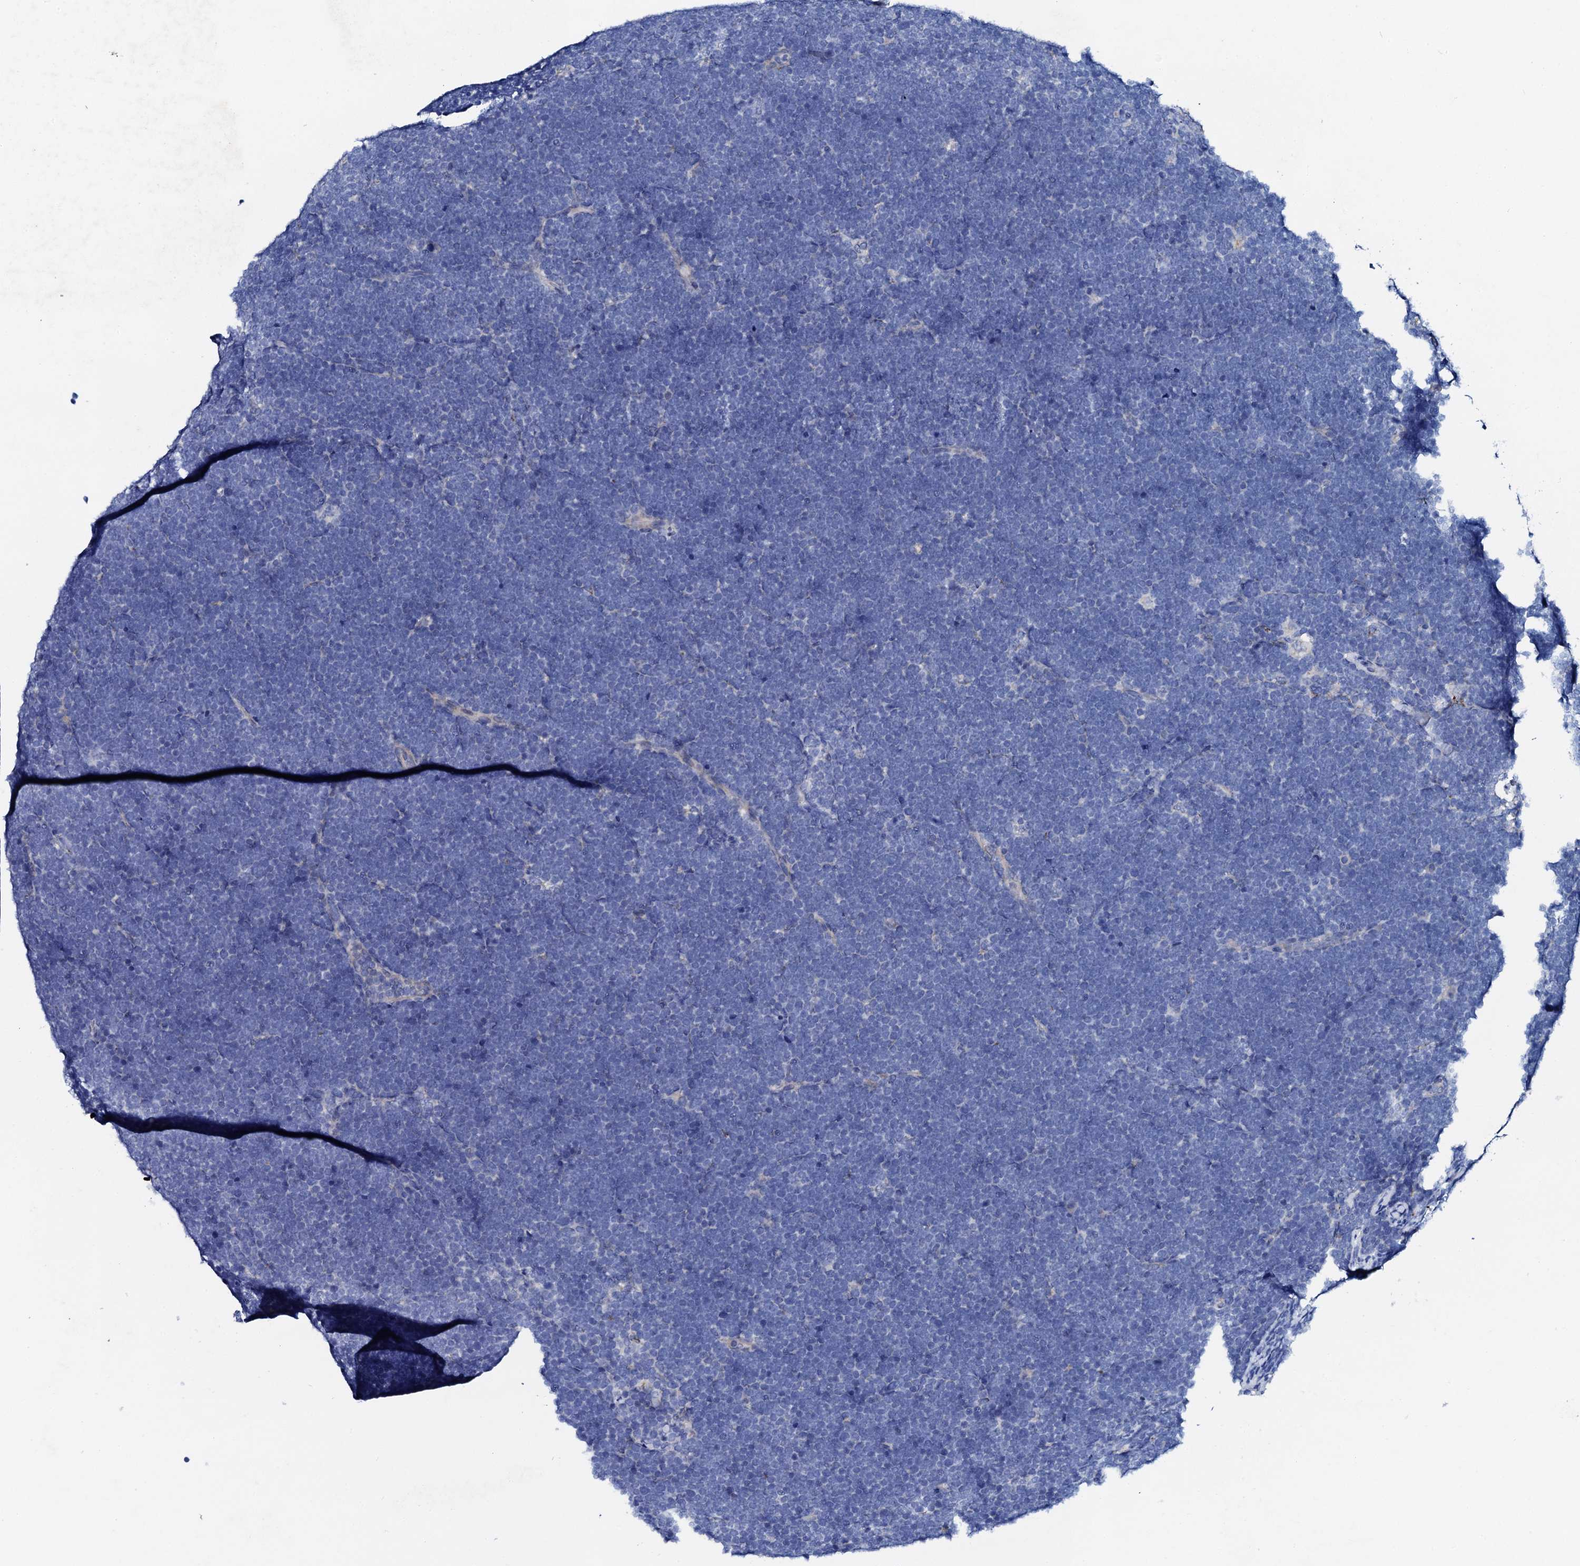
{"staining": {"intensity": "negative", "quantity": "none", "location": "none"}, "tissue": "lymphoma", "cell_type": "Tumor cells", "image_type": "cancer", "snomed": [{"axis": "morphology", "description": "Malignant lymphoma, non-Hodgkin's type, High grade"}, {"axis": "topography", "description": "Lymph node"}], "caption": "Immunohistochemical staining of human lymphoma displays no significant expression in tumor cells.", "gene": "KLHL32", "patient": {"sex": "male", "age": 13}}